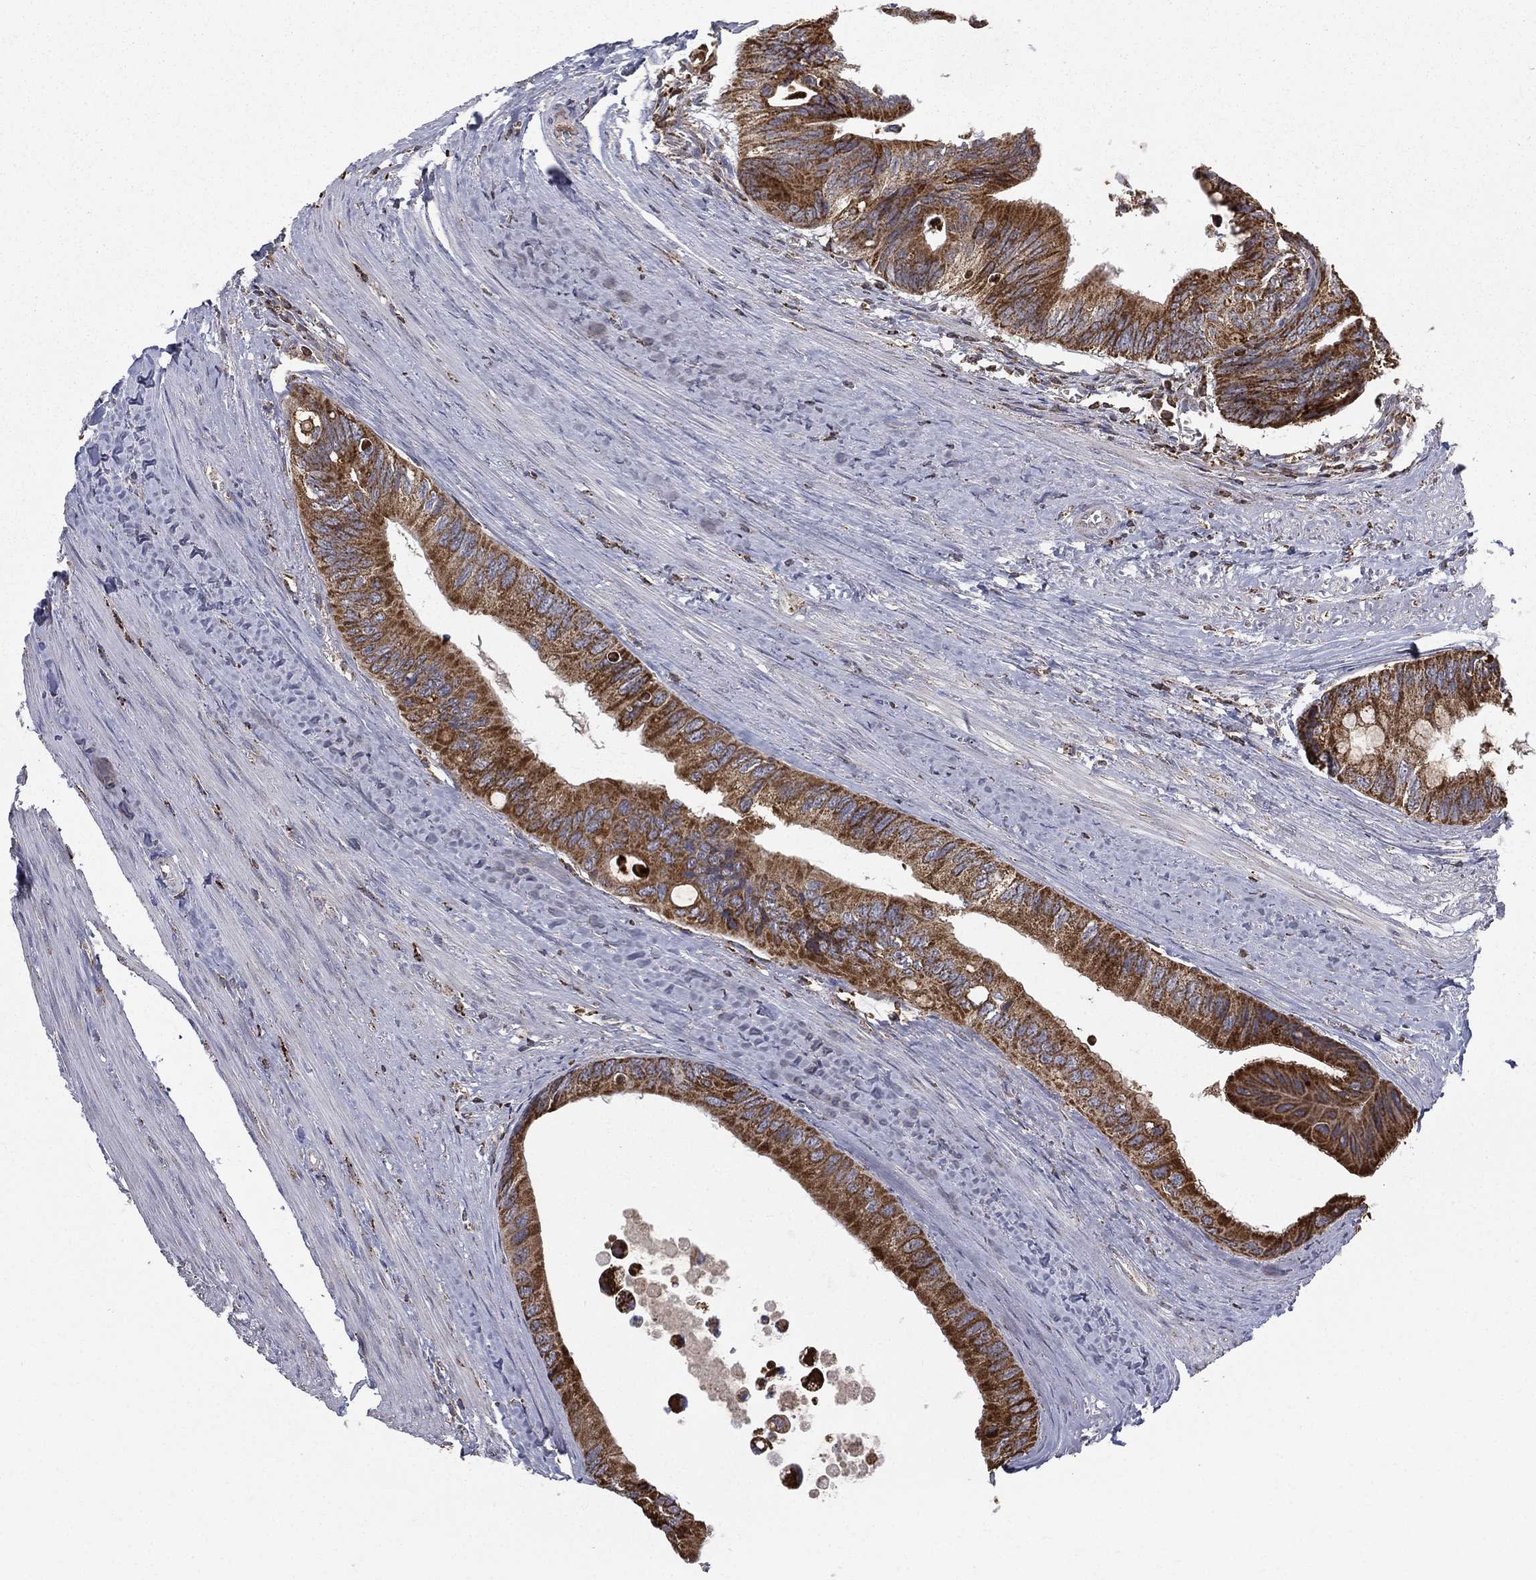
{"staining": {"intensity": "strong", "quantity": "25%-75%", "location": "cytoplasmic/membranous"}, "tissue": "colorectal cancer", "cell_type": "Tumor cells", "image_type": "cancer", "snomed": [{"axis": "morphology", "description": "Normal tissue, NOS"}, {"axis": "morphology", "description": "Adenocarcinoma, NOS"}, {"axis": "topography", "description": "Colon"}], "caption": "High-power microscopy captured an IHC image of colorectal adenocarcinoma, revealing strong cytoplasmic/membranous expression in about 25%-75% of tumor cells. (brown staining indicates protein expression, while blue staining denotes nuclei).", "gene": "RIN3", "patient": {"sex": "male", "age": 65}}